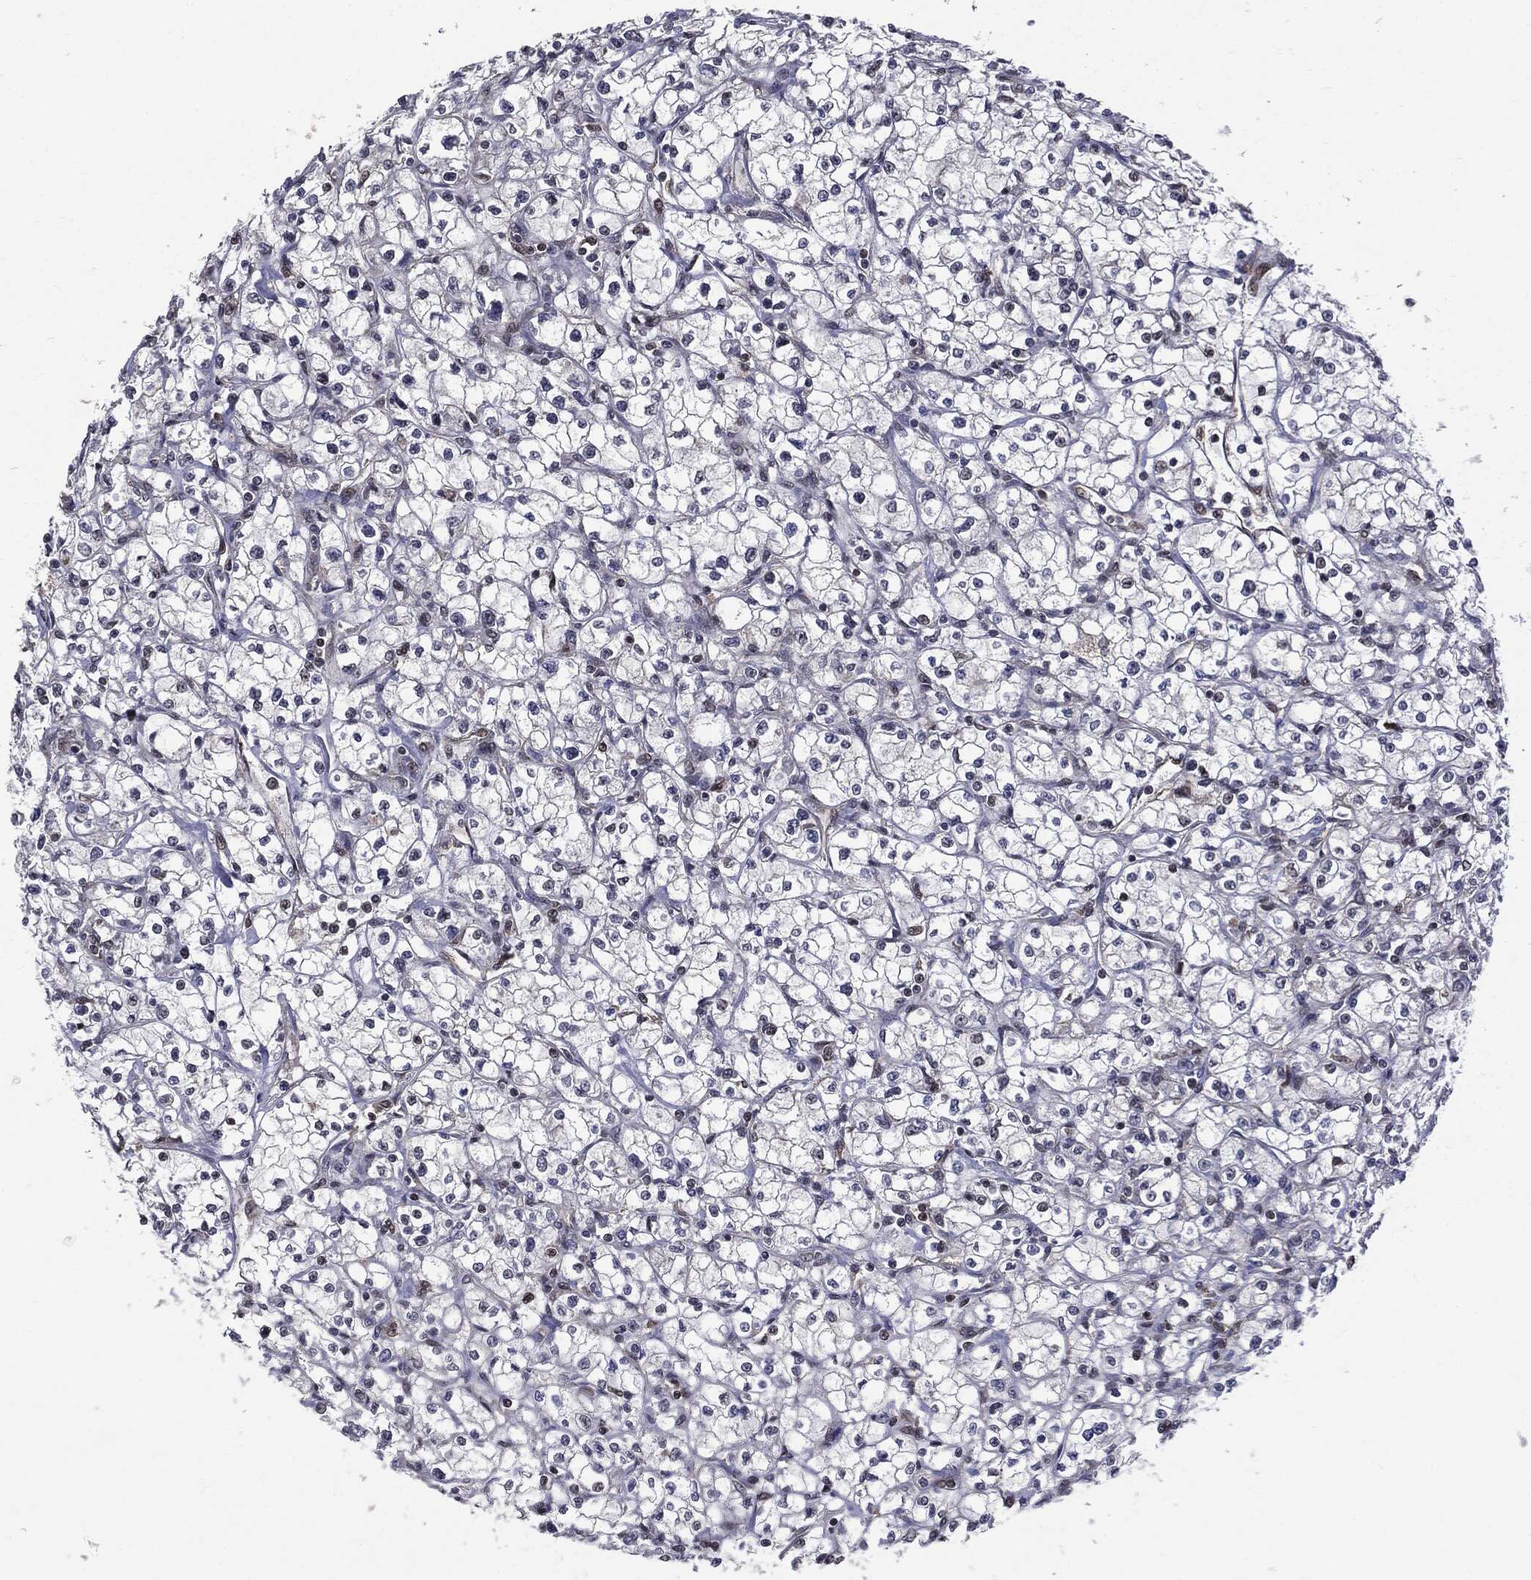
{"staining": {"intensity": "negative", "quantity": "none", "location": "none"}, "tissue": "renal cancer", "cell_type": "Tumor cells", "image_type": "cancer", "snomed": [{"axis": "morphology", "description": "Adenocarcinoma, NOS"}, {"axis": "topography", "description": "Kidney"}], "caption": "Renal adenocarcinoma was stained to show a protein in brown. There is no significant staining in tumor cells.", "gene": "PTPA", "patient": {"sex": "male", "age": 67}}